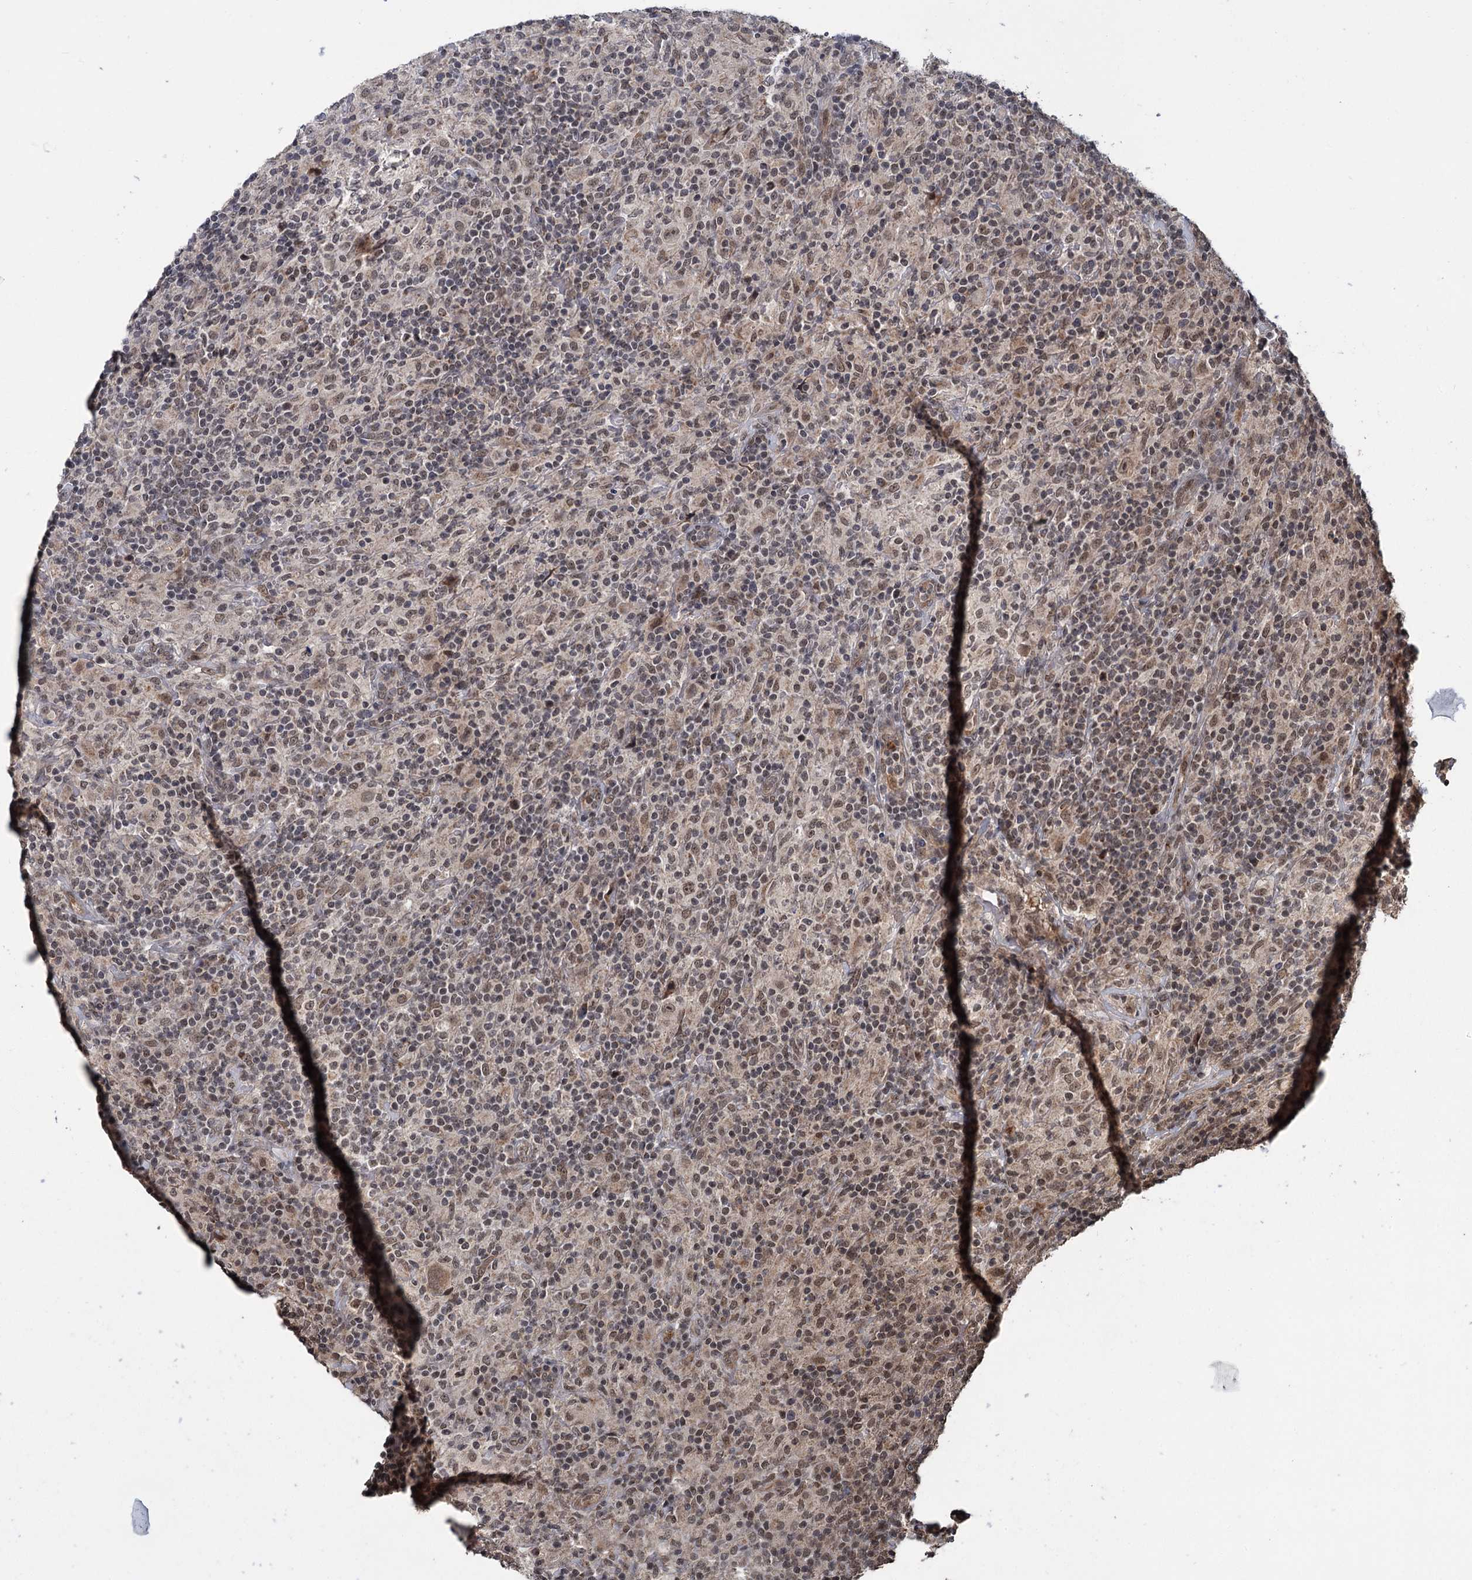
{"staining": {"intensity": "weak", "quantity": ">75%", "location": "nuclear"}, "tissue": "lymphoma", "cell_type": "Tumor cells", "image_type": "cancer", "snomed": [{"axis": "morphology", "description": "Hodgkin's disease, NOS"}, {"axis": "topography", "description": "Lymph node"}], "caption": "Immunohistochemical staining of human Hodgkin's disease exhibits low levels of weak nuclear protein staining in approximately >75% of tumor cells. The staining is performed using DAB (3,3'-diaminobenzidine) brown chromogen to label protein expression. The nuclei are counter-stained blue using hematoxylin.", "gene": "KANSL2", "patient": {"sex": "male", "age": 70}}